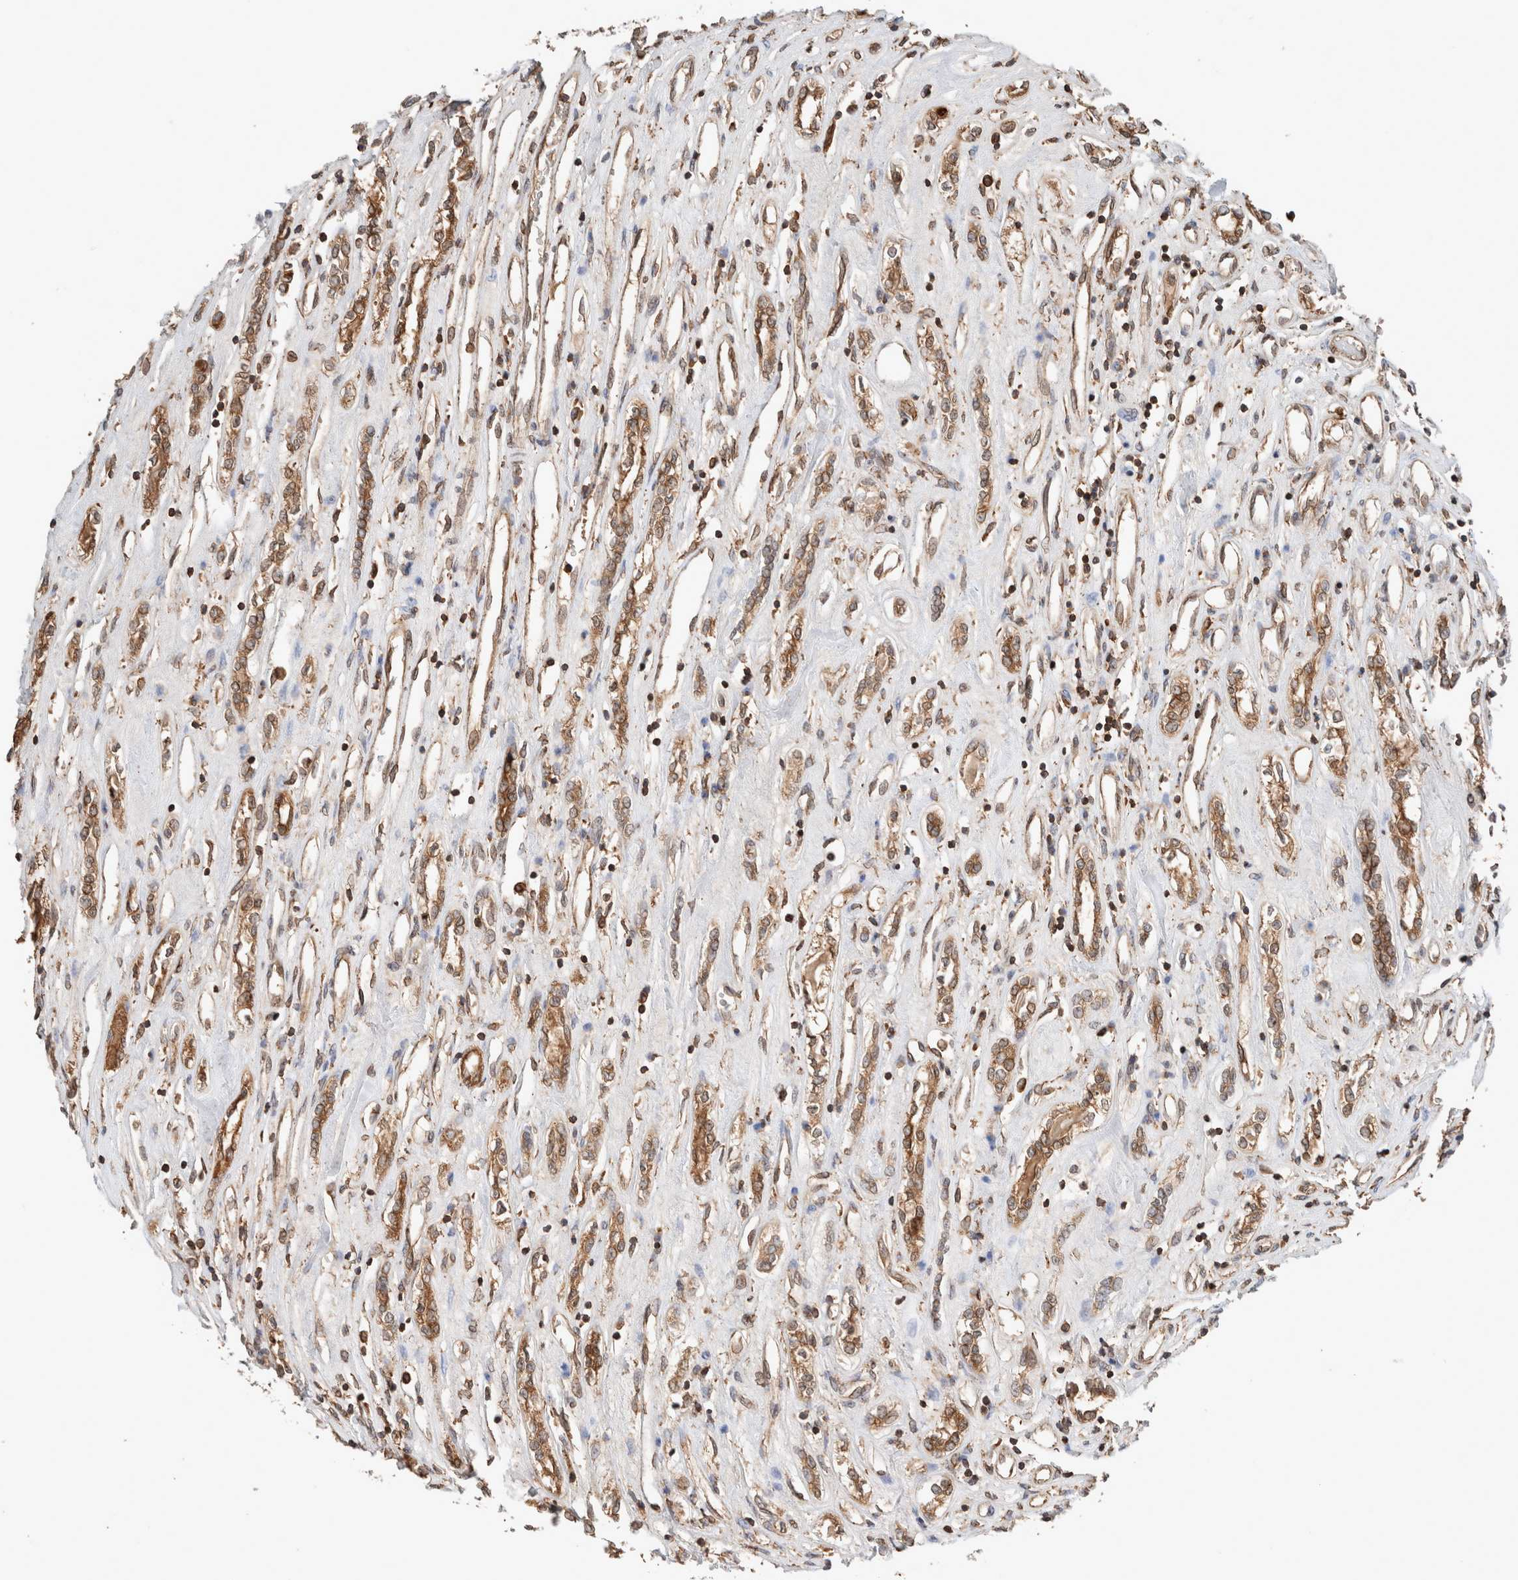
{"staining": {"intensity": "moderate", "quantity": ">75%", "location": "cytoplasmic/membranous"}, "tissue": "renal cancer", "cell_type": "Tumor cells", "image_type": "cancer", "snomed": [{"axis": "morphology", "description": "Adenocarcinoma, NOS"}, {"axis": "topography", "description": "Kidney"}], "caption": "Immunohistochemical staining of renal adenocarcinoma displays moderate cytoplasmic/membranous protein positivity in about >75% of tumor cells.", "gene": "ERAP2", "patient": {"sex": "female", "age": 70}}